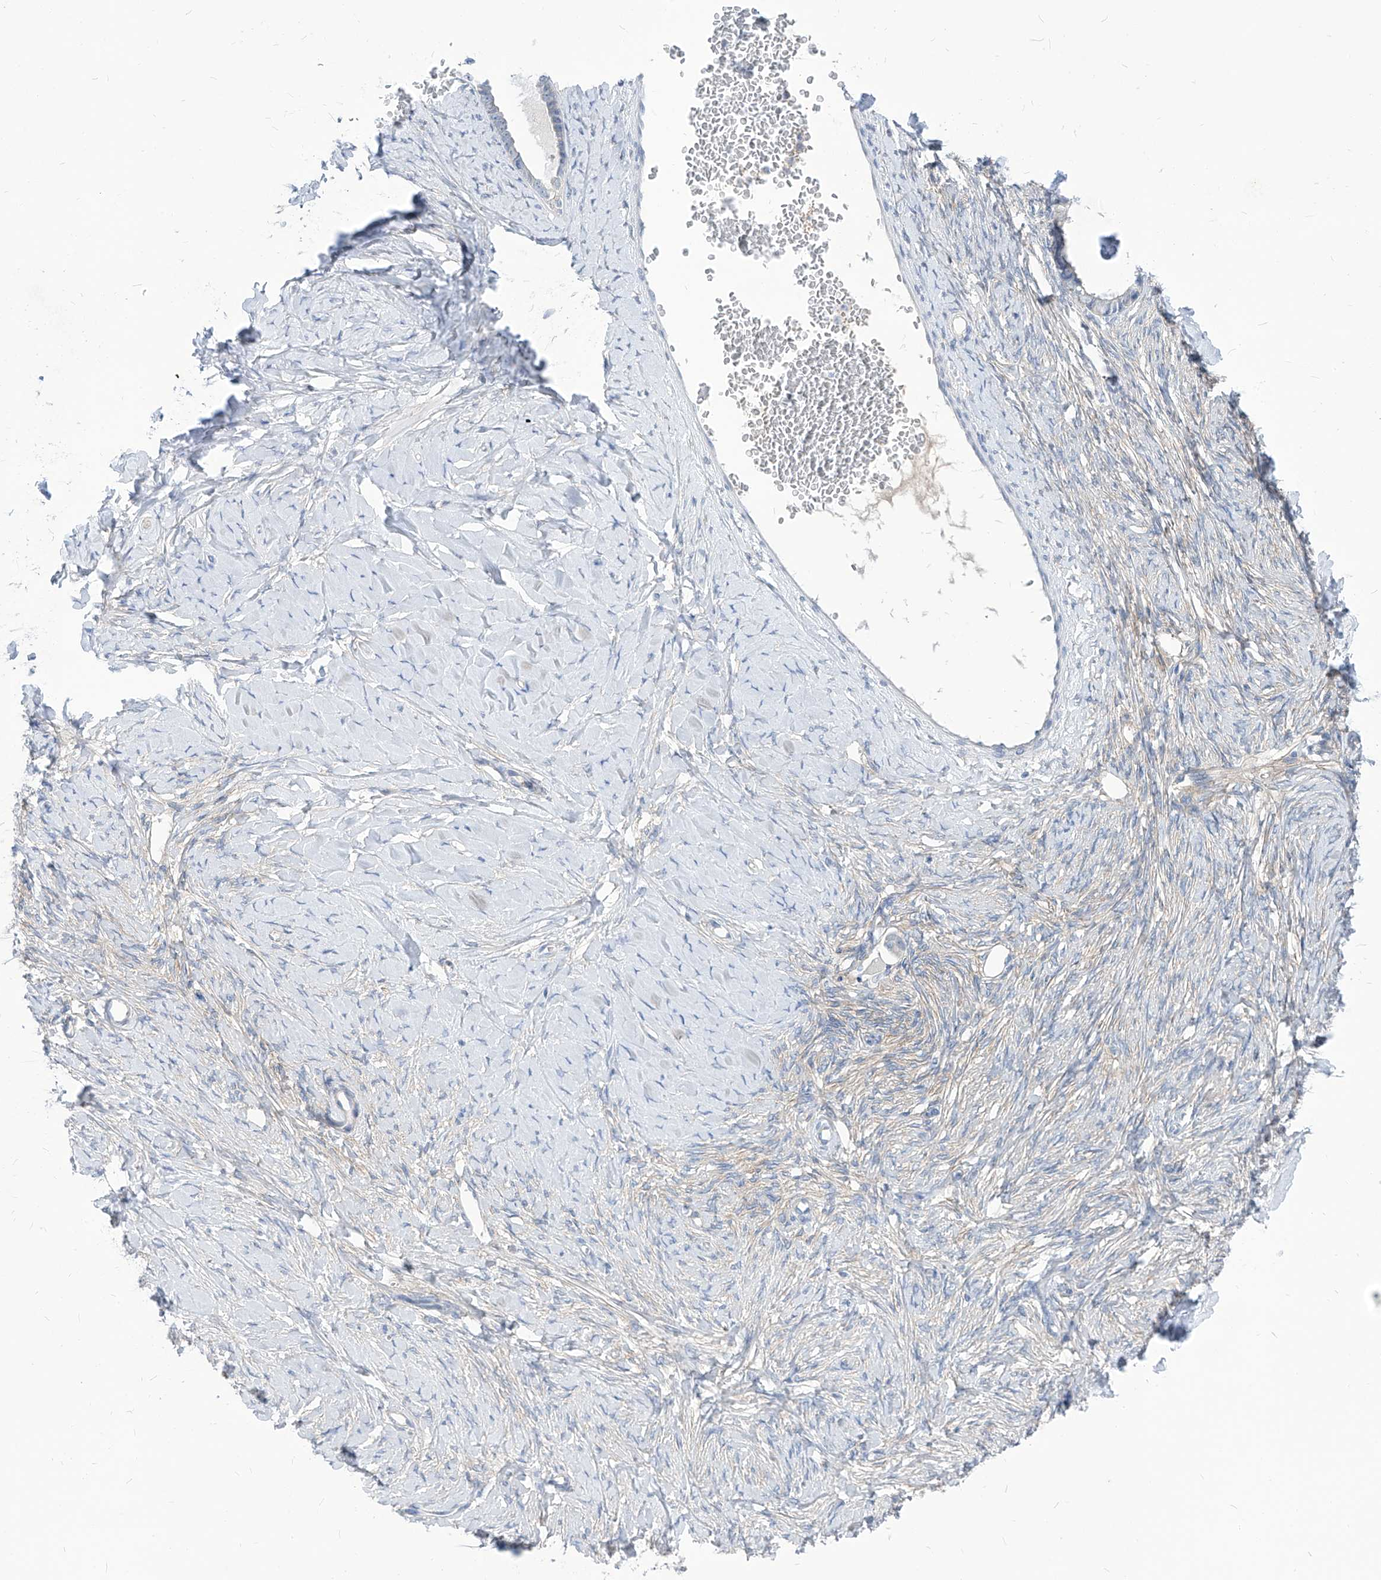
{"staining": {"intensity": "negative", "quantity": "none", "location": "none"}, "tissue": "ovarian cancer", "cell_type": "Tumor cells", "image_type": "cancer", "snomed": [{"axis": "morphology", "description": "Cystadenocarcinoma, serous, NOS"}, {"axis": "topography", "description": "Ovary"}], "caption": "This is an IHC histopathology image of human ovarian serous cystadenocarcinoma. There is no expression in tumor cells.", "gene": "AKAP10", "patient": {"sex": "female", "age": 79}}